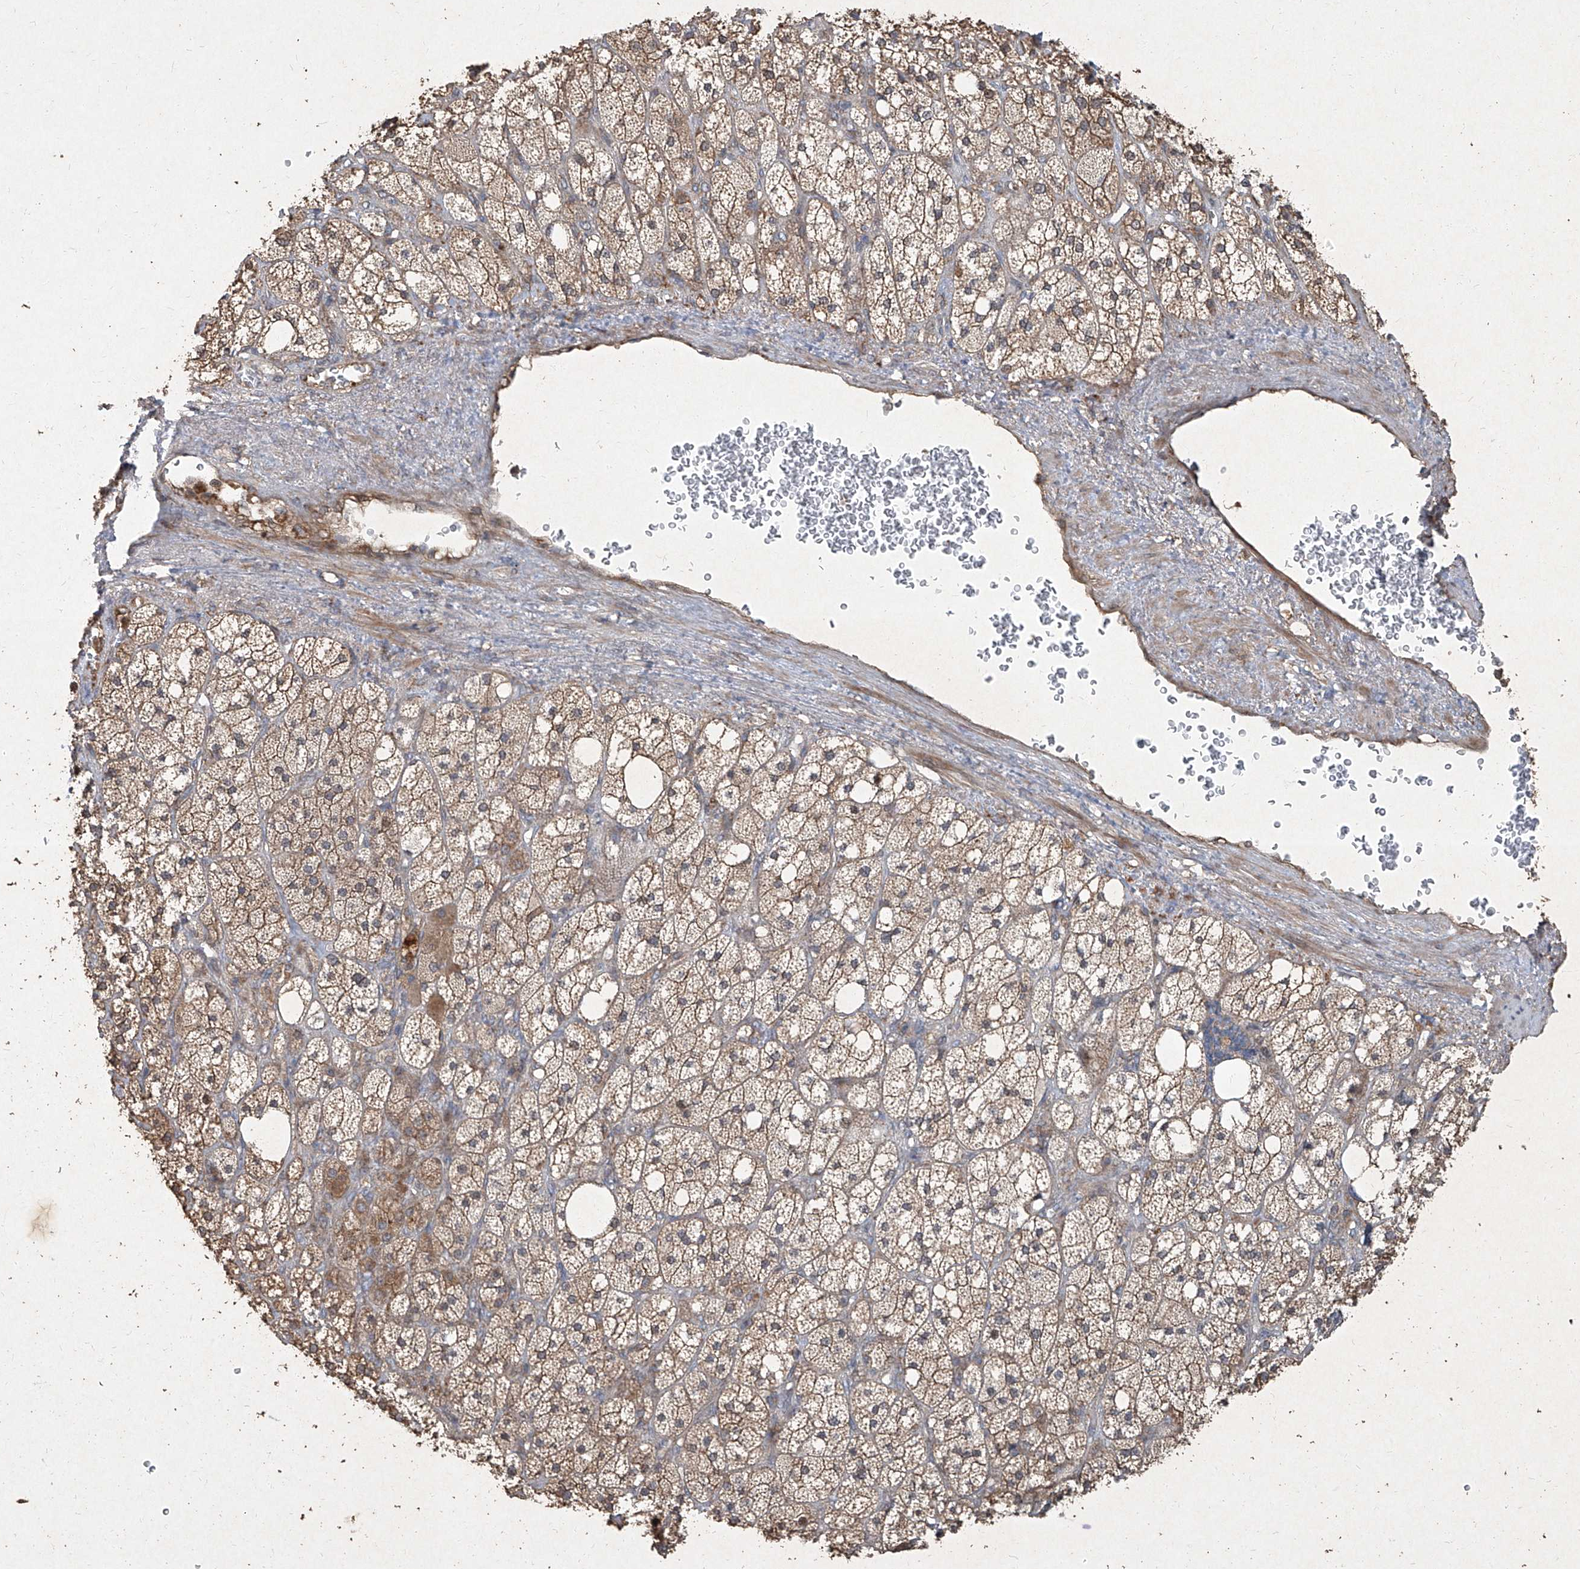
{"staining": {"intensity": "moderate", "quantity": ">75%", "location": "cytoplasmic/membranous"}, "tissue": "adrenal gland", "cell_type": "Glandular cells", "image_type": "normal", "snomed": [{"axis": "morphology", "description": "Normal tissue, NOS"}, {"axis": "topography", "description": "Adrenal gland"}], "caption": "This micrograph demonstrates immunohistochemistry (IHC) staining of normal human adrenal gland, with medium moderate cytoplasmic/membranous expression in about >75% of glandular cells.", "gene": "CCN1", "patient": {"sex": "male", "age": 61}}